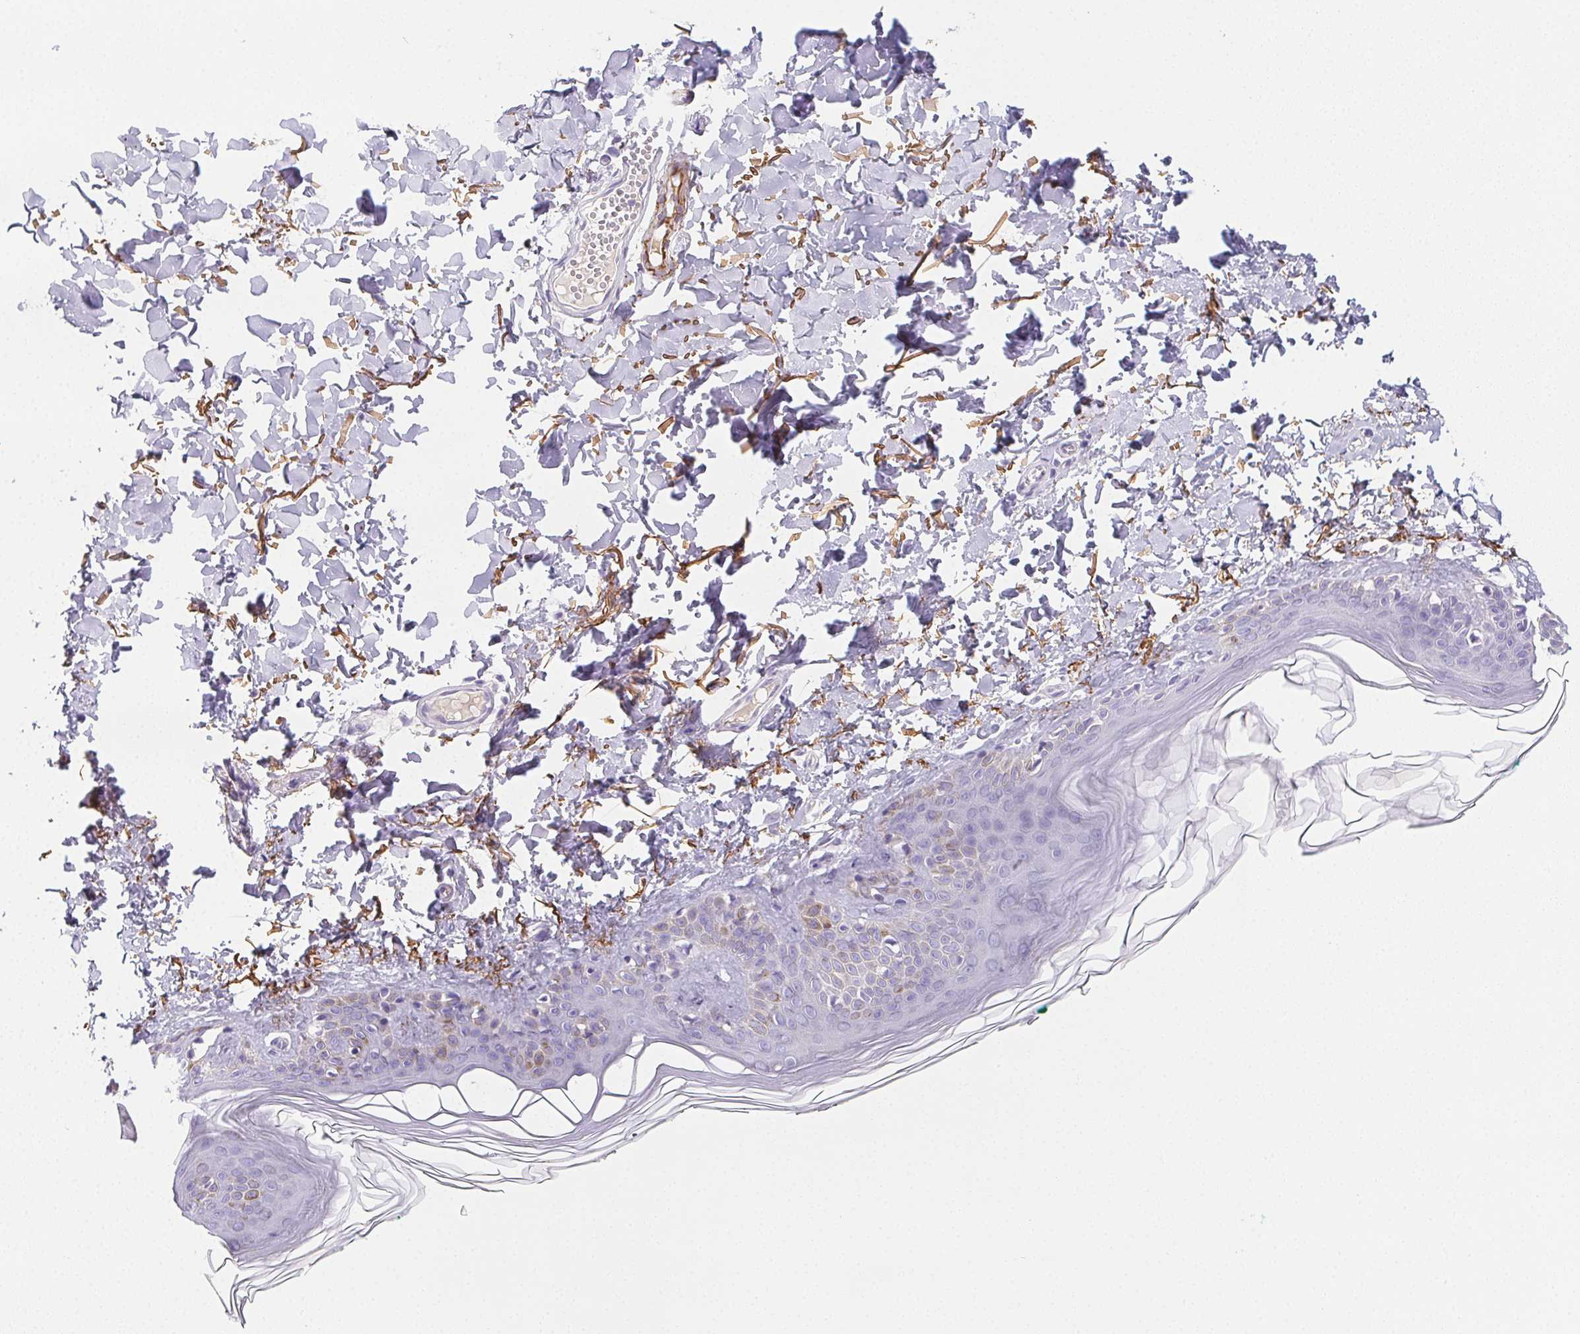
{"staining": {"intensity": "moderate", "quantity": "<25%", "location": "cytoplasmic/membranous"}, "tissue": "skin", "cell_type": "Fibroblasts", "image_type": "normal", "snomed": [{"axis": "morphology", "description": "Normal tissue, NOS"}, {"axis": "topography", "description": "Skin"}, {"axis": "topography", "description": "Peripheral nerve tissue"}], "caption": "Brown immunohistochemical staining in unremarkable skin demonstrates moderate cytoplasmic/membranous expression in approximately <25% of fibroblasts. The protein of interest is shown in brown color, while the nuclei are stained blue.", "gene": "VTN", "patient": {"sex": "female", "age": 45}}